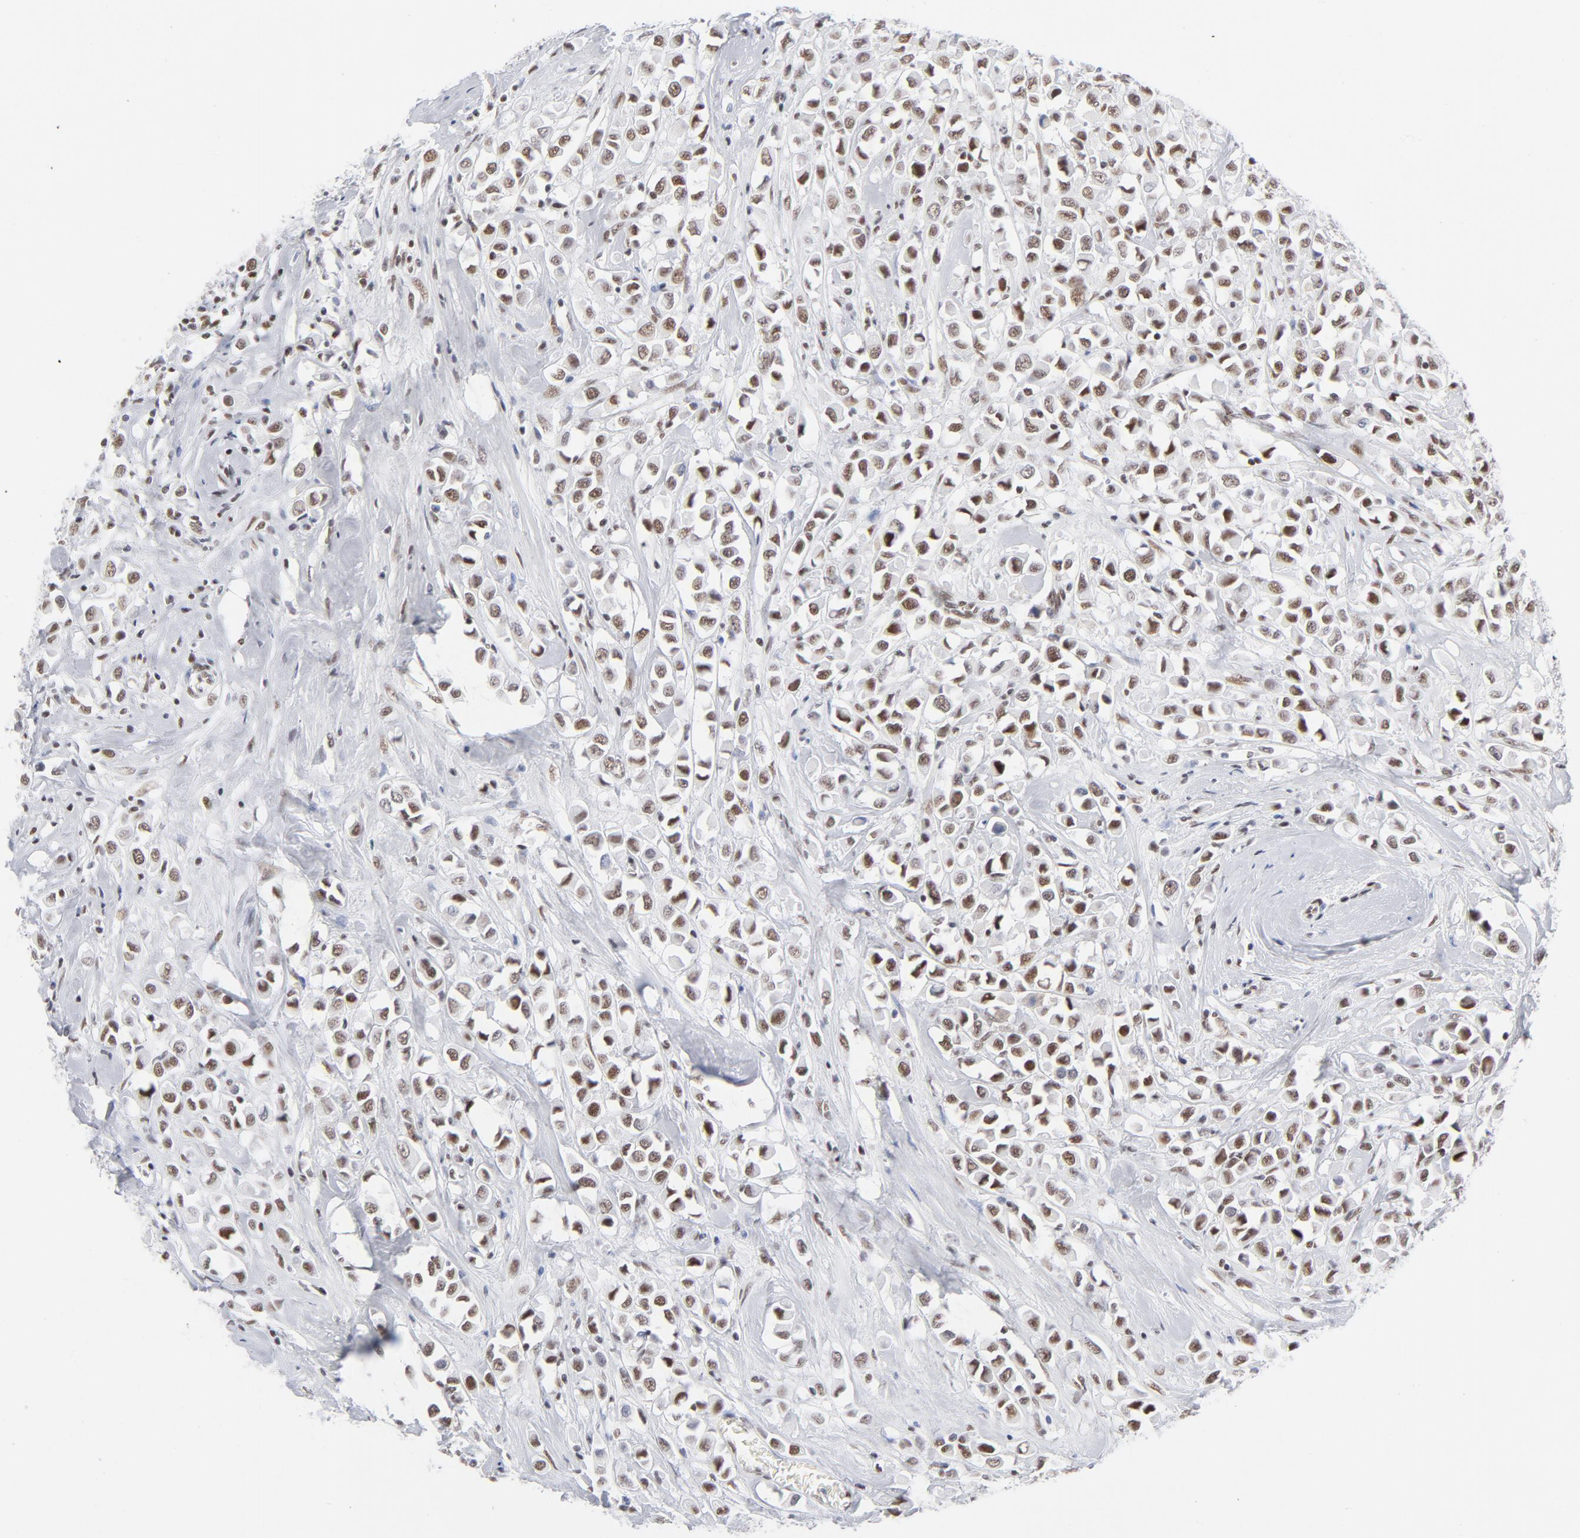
{"staining": {"intensity": "moderate", "quantity": ">75%", "location": "nuclear"}, "tissue": "breast cancer", "cell_type": "Tumor cells", "image_type": "cancer", "snomed": [{"axis": "morphology", "description": "Duct carcinoma"}, {"axis": "topography", "description": "Breast"}], "caption": "This image shows breast infiltrating ductal carcinoma stained with IHC to label a protein in brown. The nuclear of tumor cells show moderate positivity for the protein. Nuclei are counter-stained blue.", "gene": "ATF2", "patient": {"sex": "female", "age": 61}}